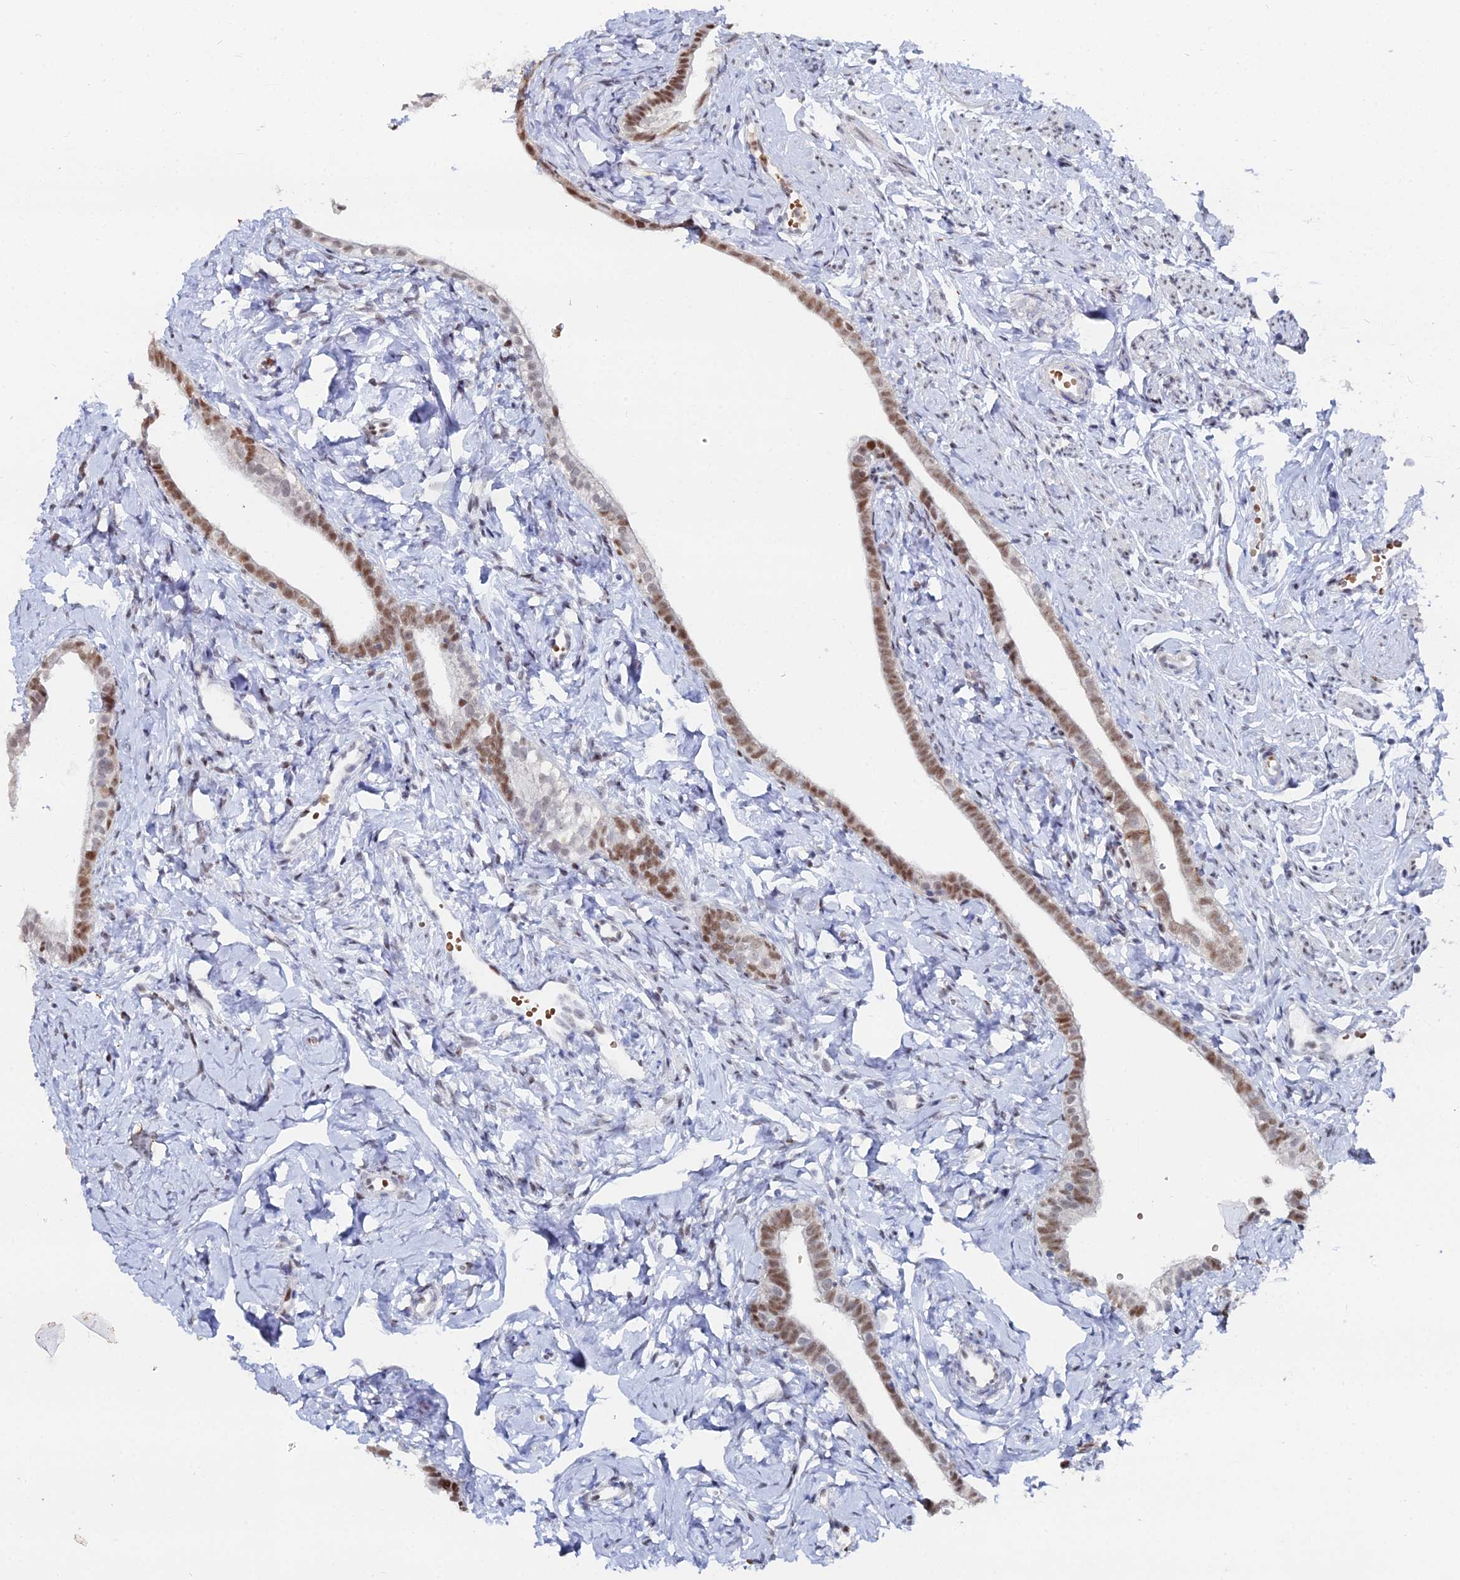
{"staining": {"intensity": "strong", "quantity": ">75%", "location": "nuclear"}, "tissue": "fallopian tube", "cell_type": "Glandular cells", "image_type": "normal", "snomed": [{"axis": "morphology", "description": "Normal tissue, NOS"}, {"axis": "topography", "description": "Fallopian tube"}], "caption": "An image of fallopian tube stained for a protein demonstrates strong nuclear brown staining in glandular cells. The protein is stained brown, and the nuclei are stained in blue (DAB (3,3'-diaminobenzidine) IHC with brightfield microscopy, high magnification).", "gene": "GSC2", "patient": {"sex": "female", "age": 66}}